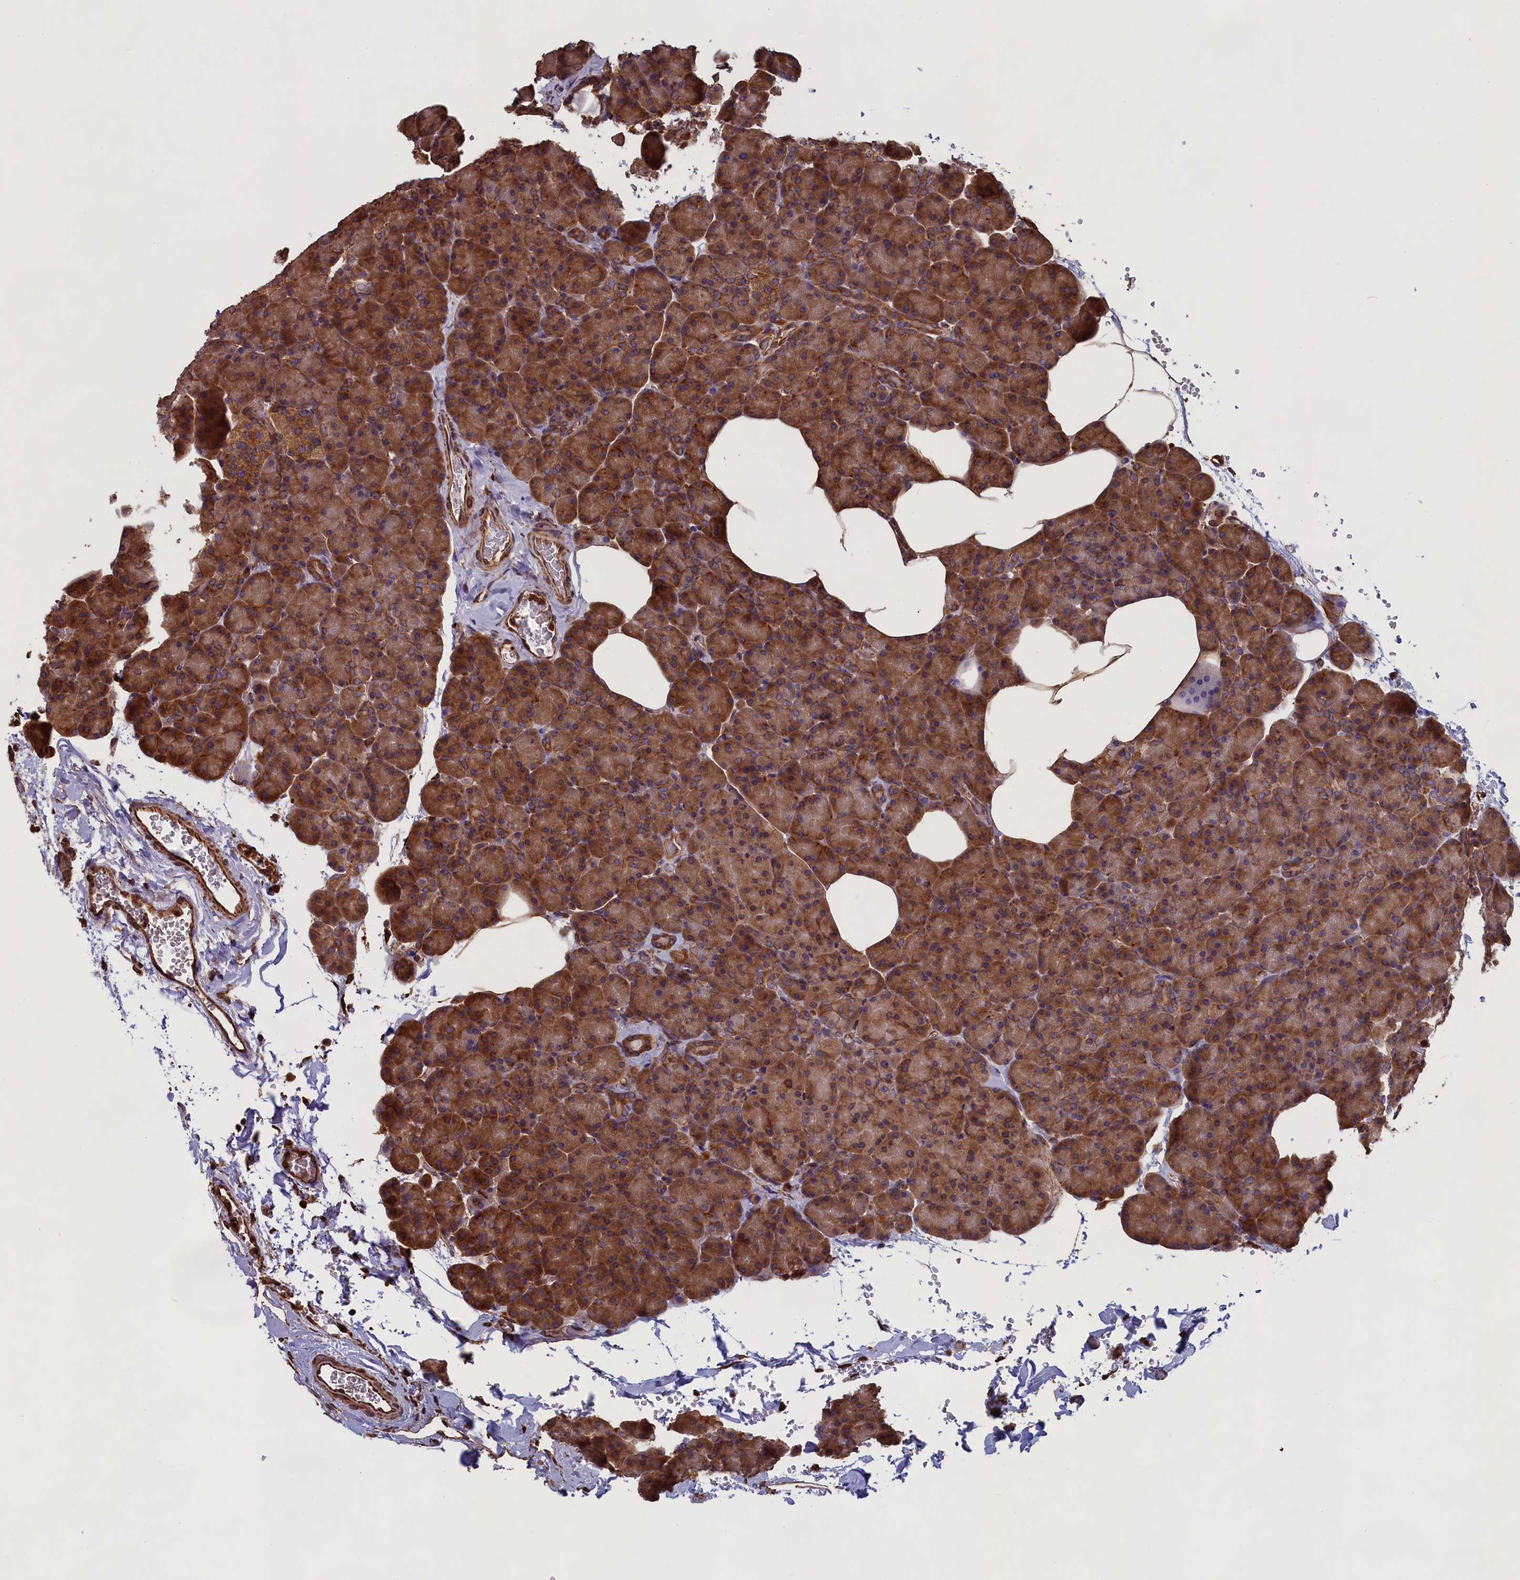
{"staining": {"intensity": "strong", "quantity": ">75%", "location": "cytoplasmic/membranous"}, "tissue": "pancreas", "cell_type": "Exocrine glandular cells", "image_type": "normal", "snomed": [{"axis": "morphology", "description": "Normal tissue, NOS"}, {"axis": "topography", "description": "Pancreas"}], "caption": "Exocrine glandular cells show high levels of strong cytoplasmic/membranous staining in about >75% of cells in normal human pancreas.", "gene": "CCDC124", "patient": {"sex": "female", "age": 35}}